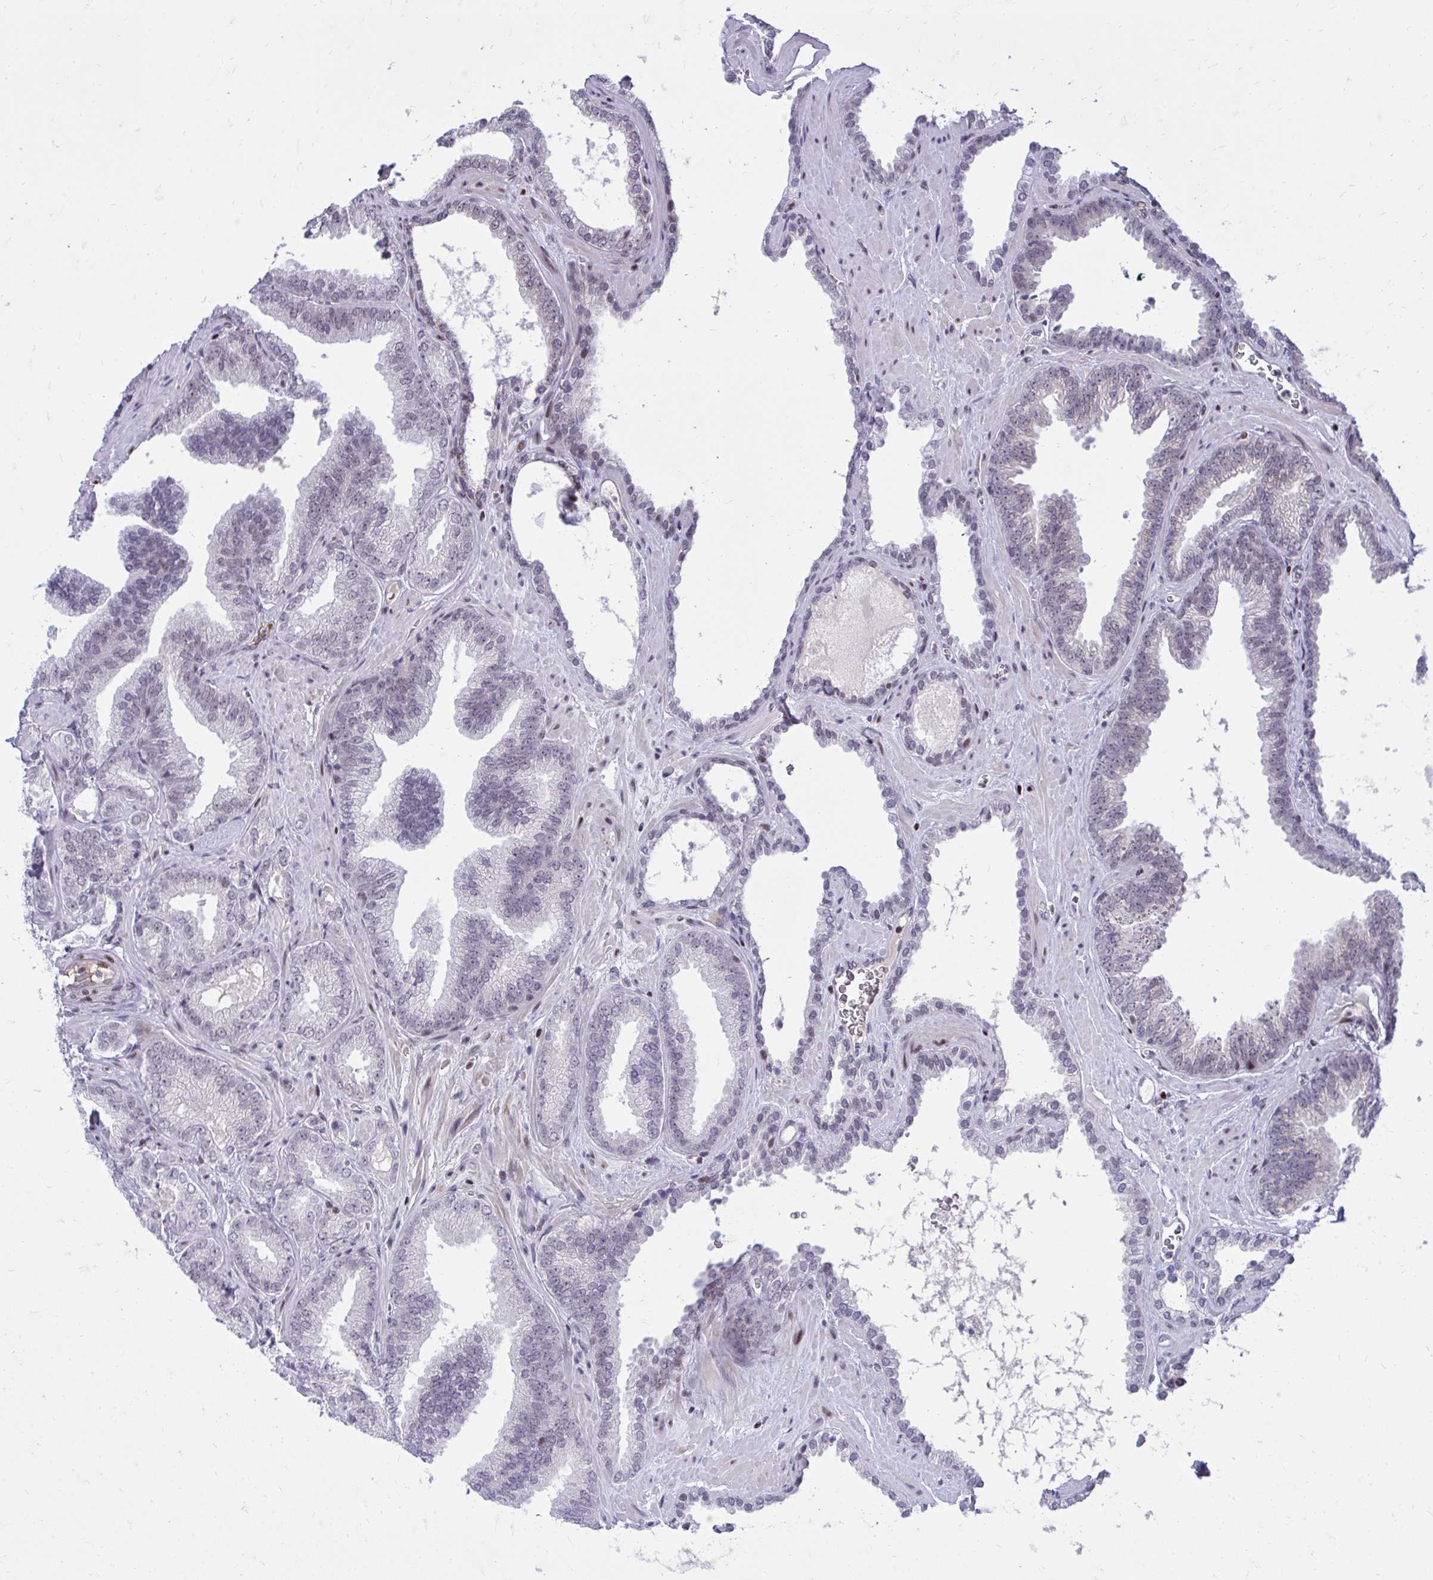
{"staining": {"intensity": "negative", "quantity": "none", "location": "none"}, "tissue": "prostate cancer", "cell_type": "Tumor cells", "image_type": "cancer", "snomed": [{"axis": "morphology", "description": "Adenocarcinoma, High grade"}, {"axis": "topography", "description": "Prostate"}], "caption": "The photomicrograph exhibits no significant staining in tumor cells of prostate high-grade adenocarcinoma. Nuclei are stained in blue.", "gene": "C14orf39", "patient": {"sex": "male", "age": 68}}